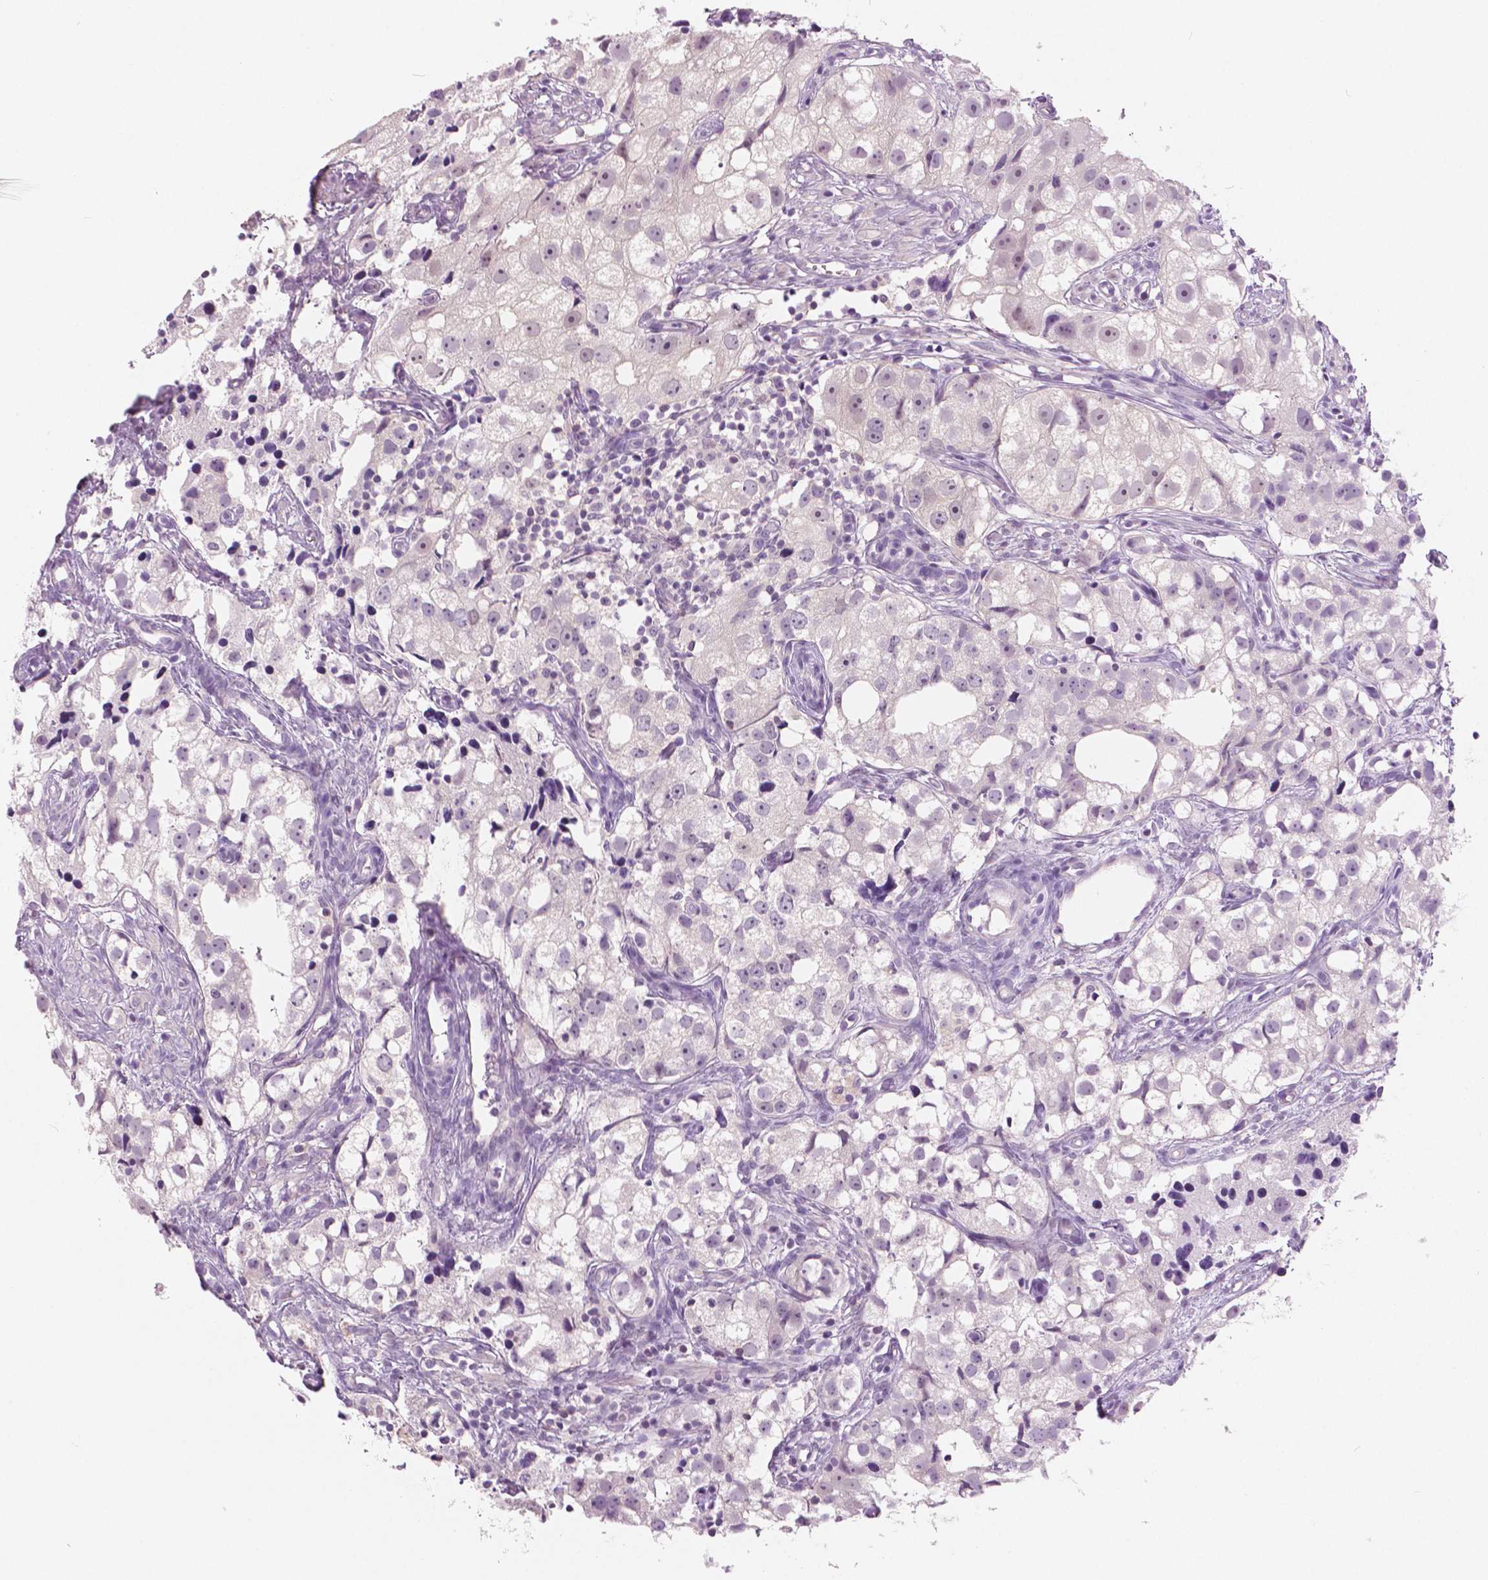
{"staining": {"intensity": "negative", "quantity": "none", "location": "none"}, "tissue": "prostate cancer", "cell_type": "Tumor cells", "image_type": "cancer", "snomed": [{"axis": "morphology", "description": "Adenocarcinoma, High grade"}, {"axis": "topography", "description": "Prostate"}], "caption": "This is an IHC histopathology image of adenocarcinoma (high-grade) (prostate). There is no expression in tumor cells.", "gene": "GALM", "patient": {"sex": "male", "age": 68}}